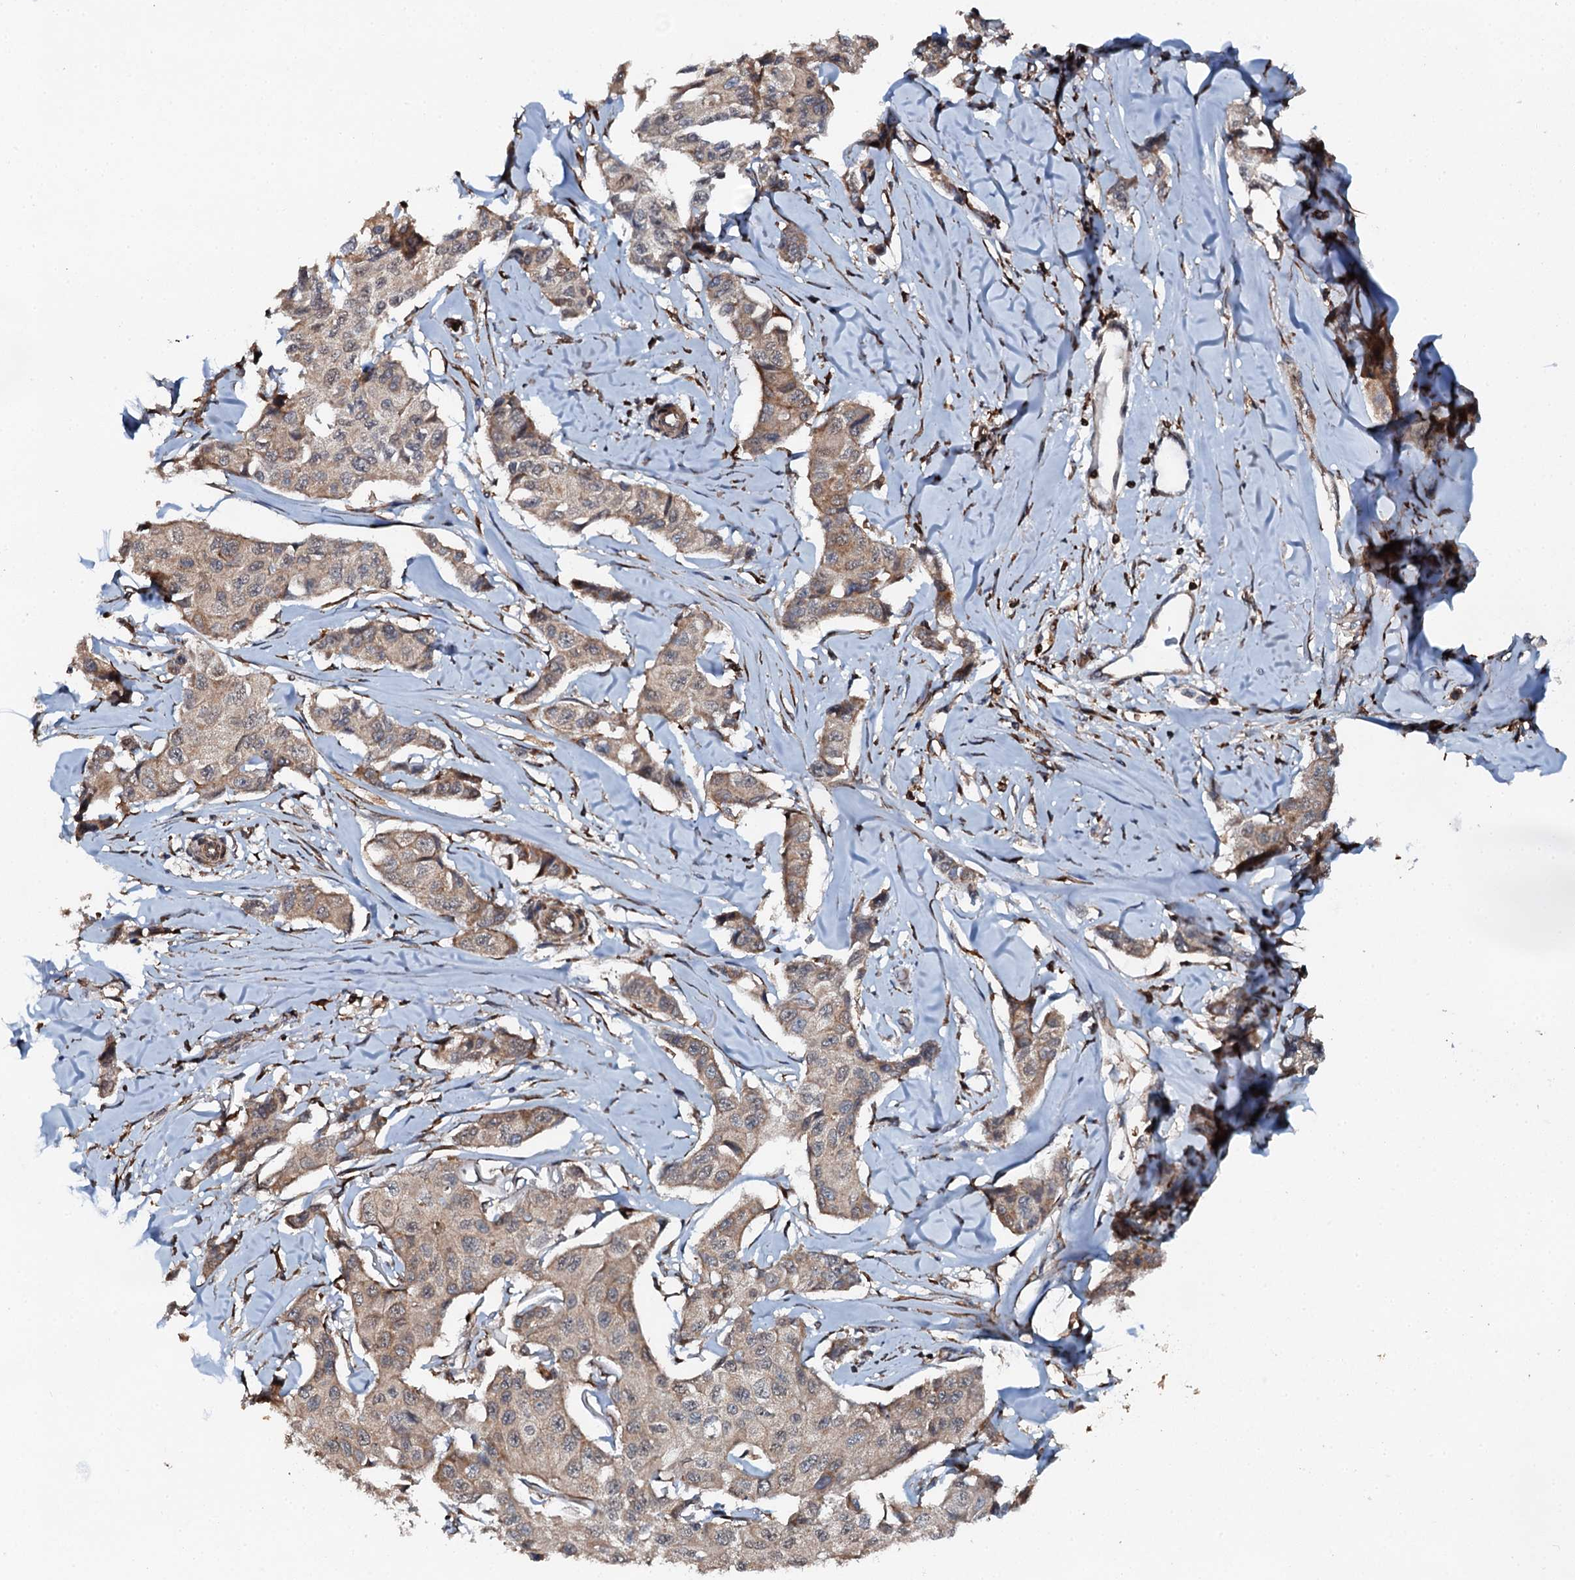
{"staining": {"intensity": "moderate", "quantity": ">75%", "location": "cytoplasmic/membranous"}, "tissue": "breast cancer", "cell_type": "Tumor cells", "image_type": "cancer", "snomed": [{"axis": "morphology", "description": "Duct carcinoma"}, {"axis": "topography", "description": "Breast"}], "caption": "Immunohistochemical staining of infiltrating ductal carcinoma (breast) exhibits medium levels of moderate cytoplasmic/membranous protein positivity in approximately >75% of tumor cells. The staining was performed using DAB (3,3'-diaminobenzidine), with brown indicating positive protein expression. Nuclei are stained blue with hematoxylin.", "gene": "EDC4", "patient": {"sex": "female", "age": 80}}